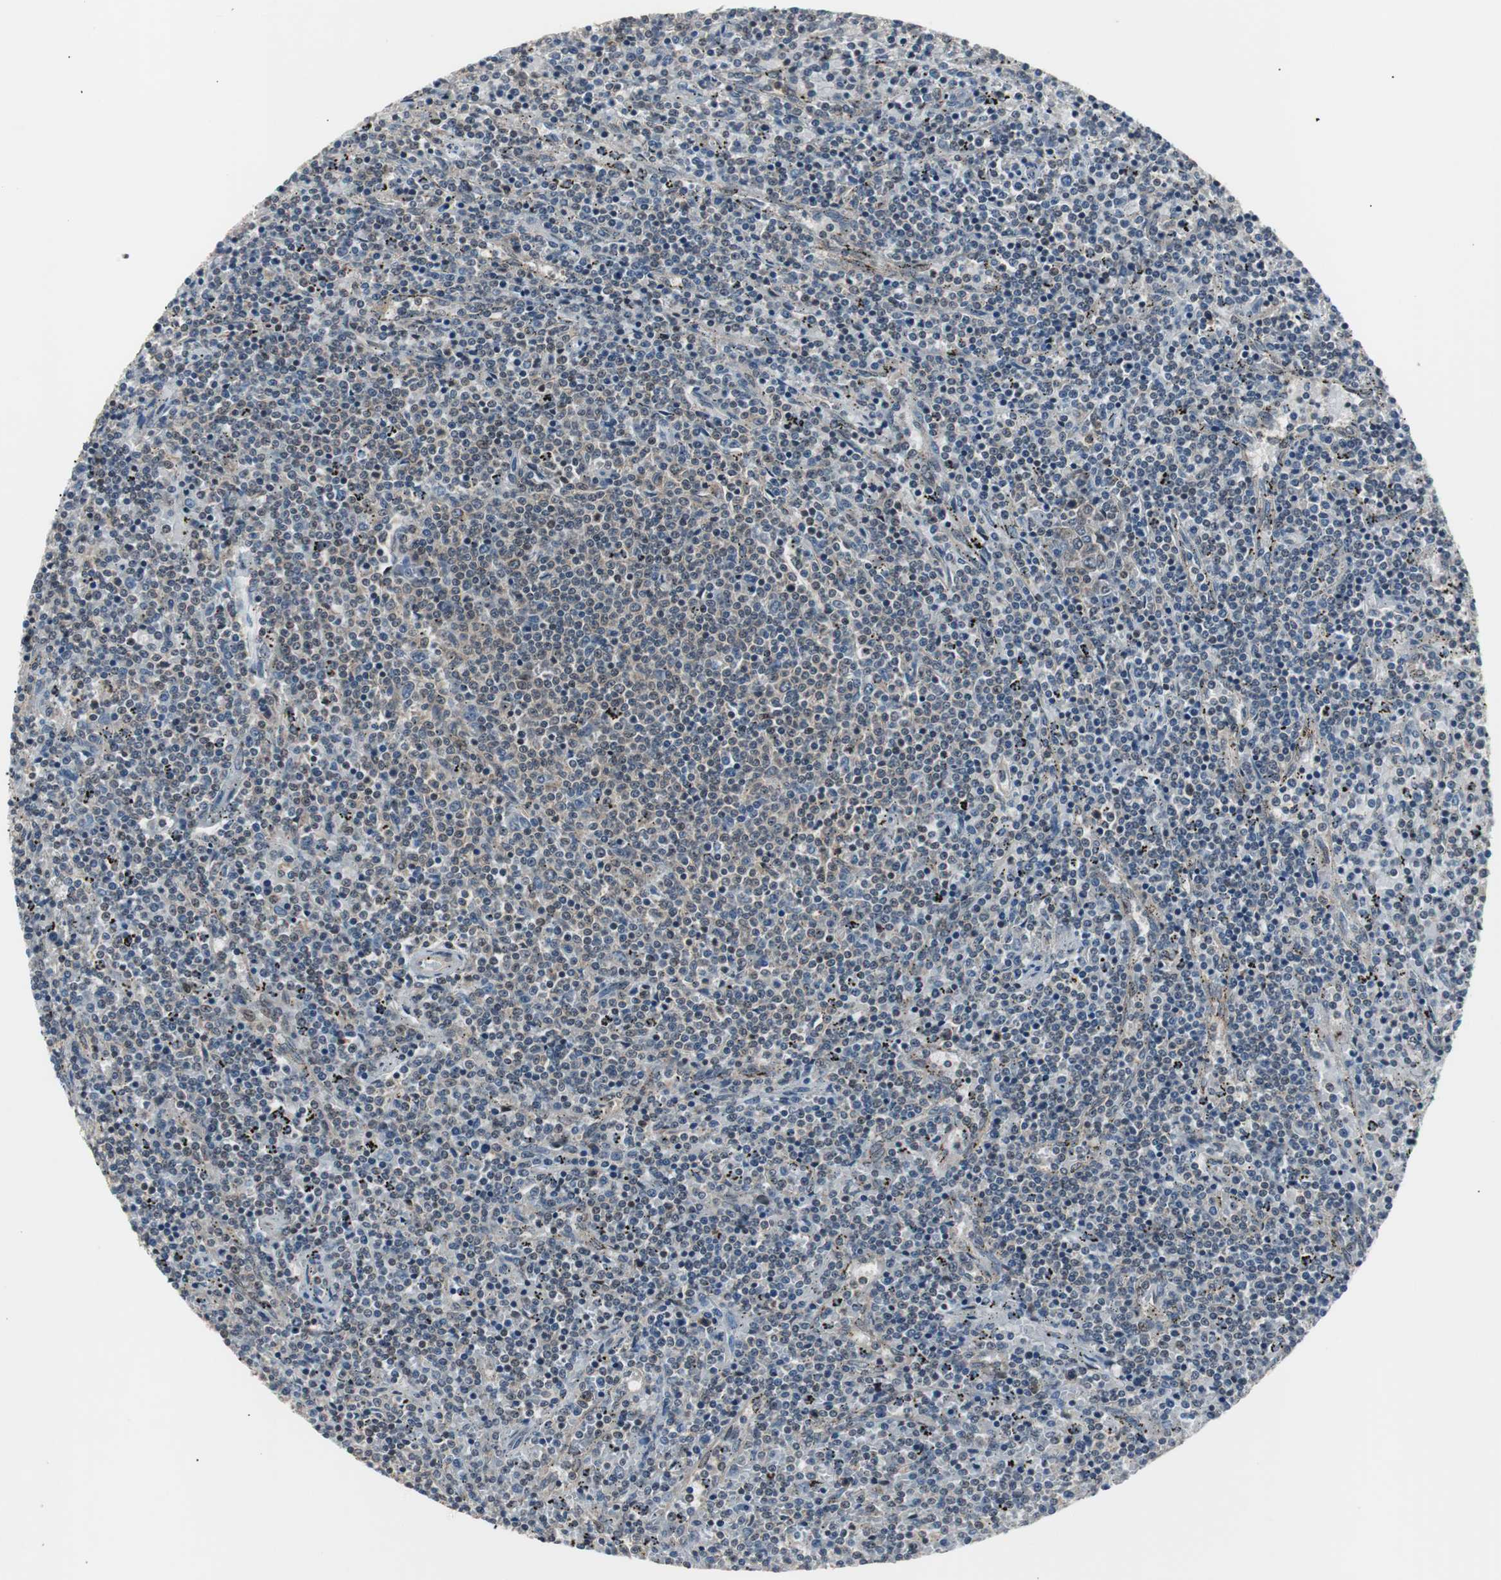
{"staining": {"intensity": "weak", "quantity": "25%-75%", "location": "cytoplasmic/membranous"}, "tissue": "lymphoma", "cell_type": "Tumor cells", "image_type": "cancer", "snomed": [{"axis": "morphology", "description": "Malignant lymphoma, non-Hodgkin's type, Low grade"}, {"axis": "topography", "description": "Spleen"}], "caption": "Brown immunohistochemical staining in human lymphoma shows weak cytoplasmic/membranous staining in about 25%-75% of tumor cells.", "gene": "ZMPSTE24", "patient": {"sex": "female", "age": 50}}